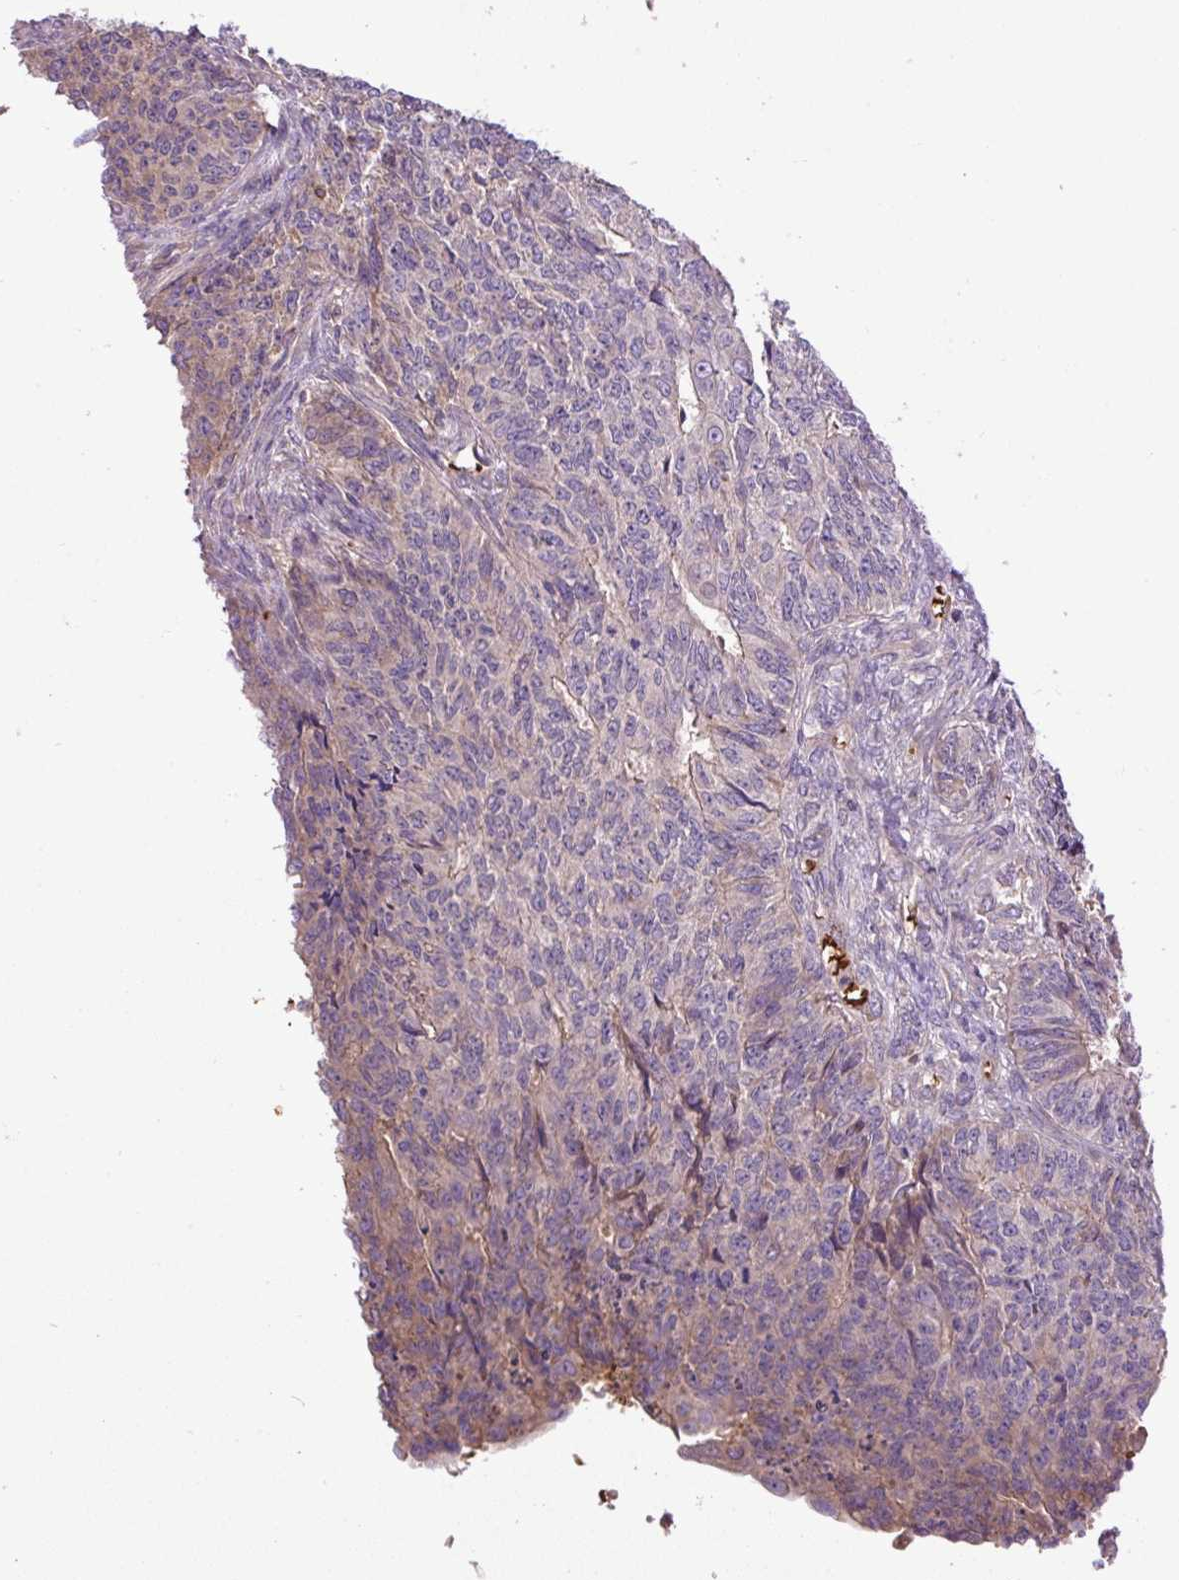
{"staining": {"intensity": "negative", "quantity": "none", "location": "none"}, "tissue": "endometrial cancer", "cell_type": "Tumor cells", "image_type": "cancer", "snomed": [{"axis": "morphology", "description": "Adenocarcinoma, NOS"}, {"axis": "topography", "description": "Endometrium"}], "caption": "Immunohistochemistry of human endometrial adenocarcinoma exhibits no positivity in tumor cells.", "gene": "CXCL13", "patient": {"sex": "female", "age": 32}}